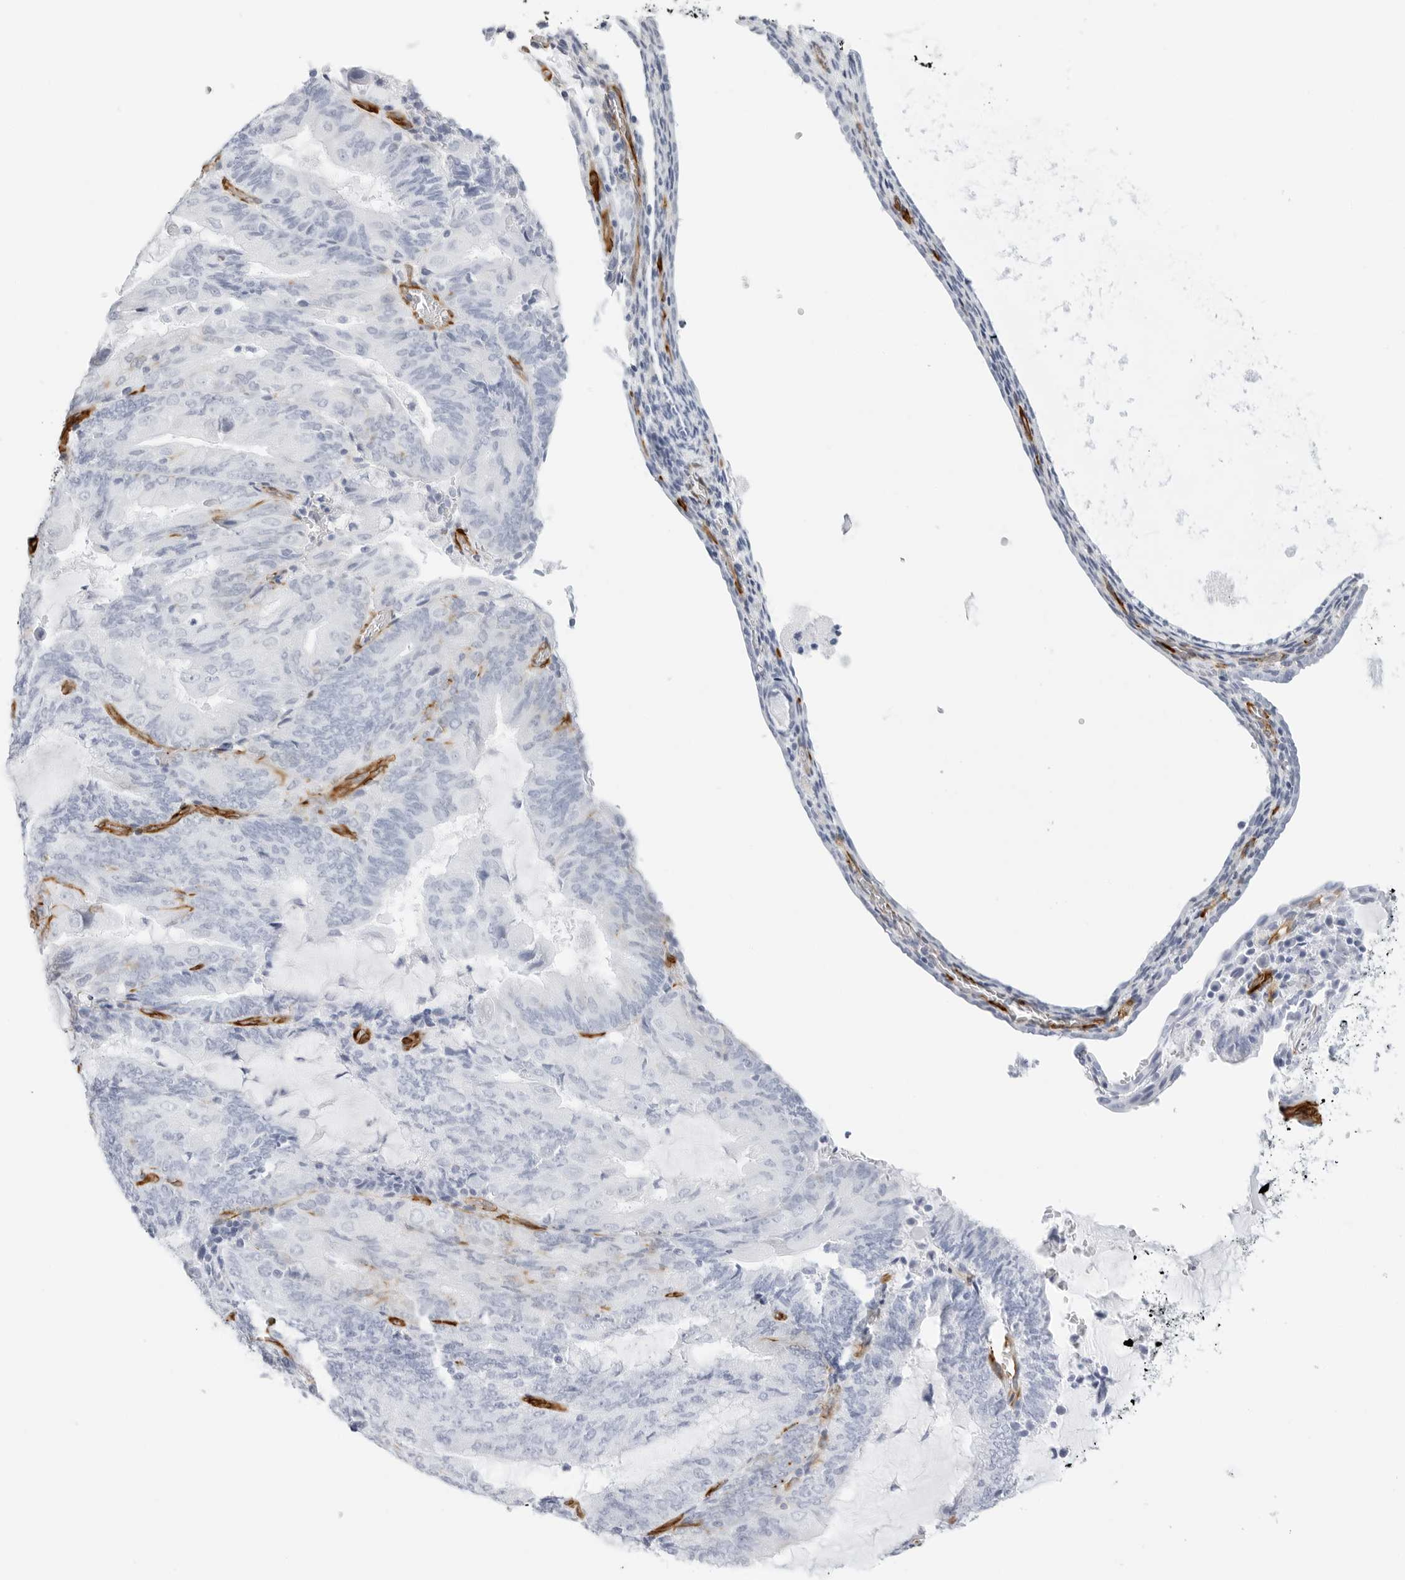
{"staining": {"intensity": "negative", "quantity": "none", "location": "none"}, "tissue": "endometrial cancer", "cell_type": "Tumor cells", "image_type": "cancer", "snomed": [{"axis": "morphology", "description": "Adenocarcinoma, NOS"}, {"axis": "topography", "description": "Endometrium"}], "caption": "The immunohistochemistry photomicrograph has no significant expression in tumor cells of endometrial cancer tissue.", "gene": "NES", "patient": {"sex": "female", "age": 81}}